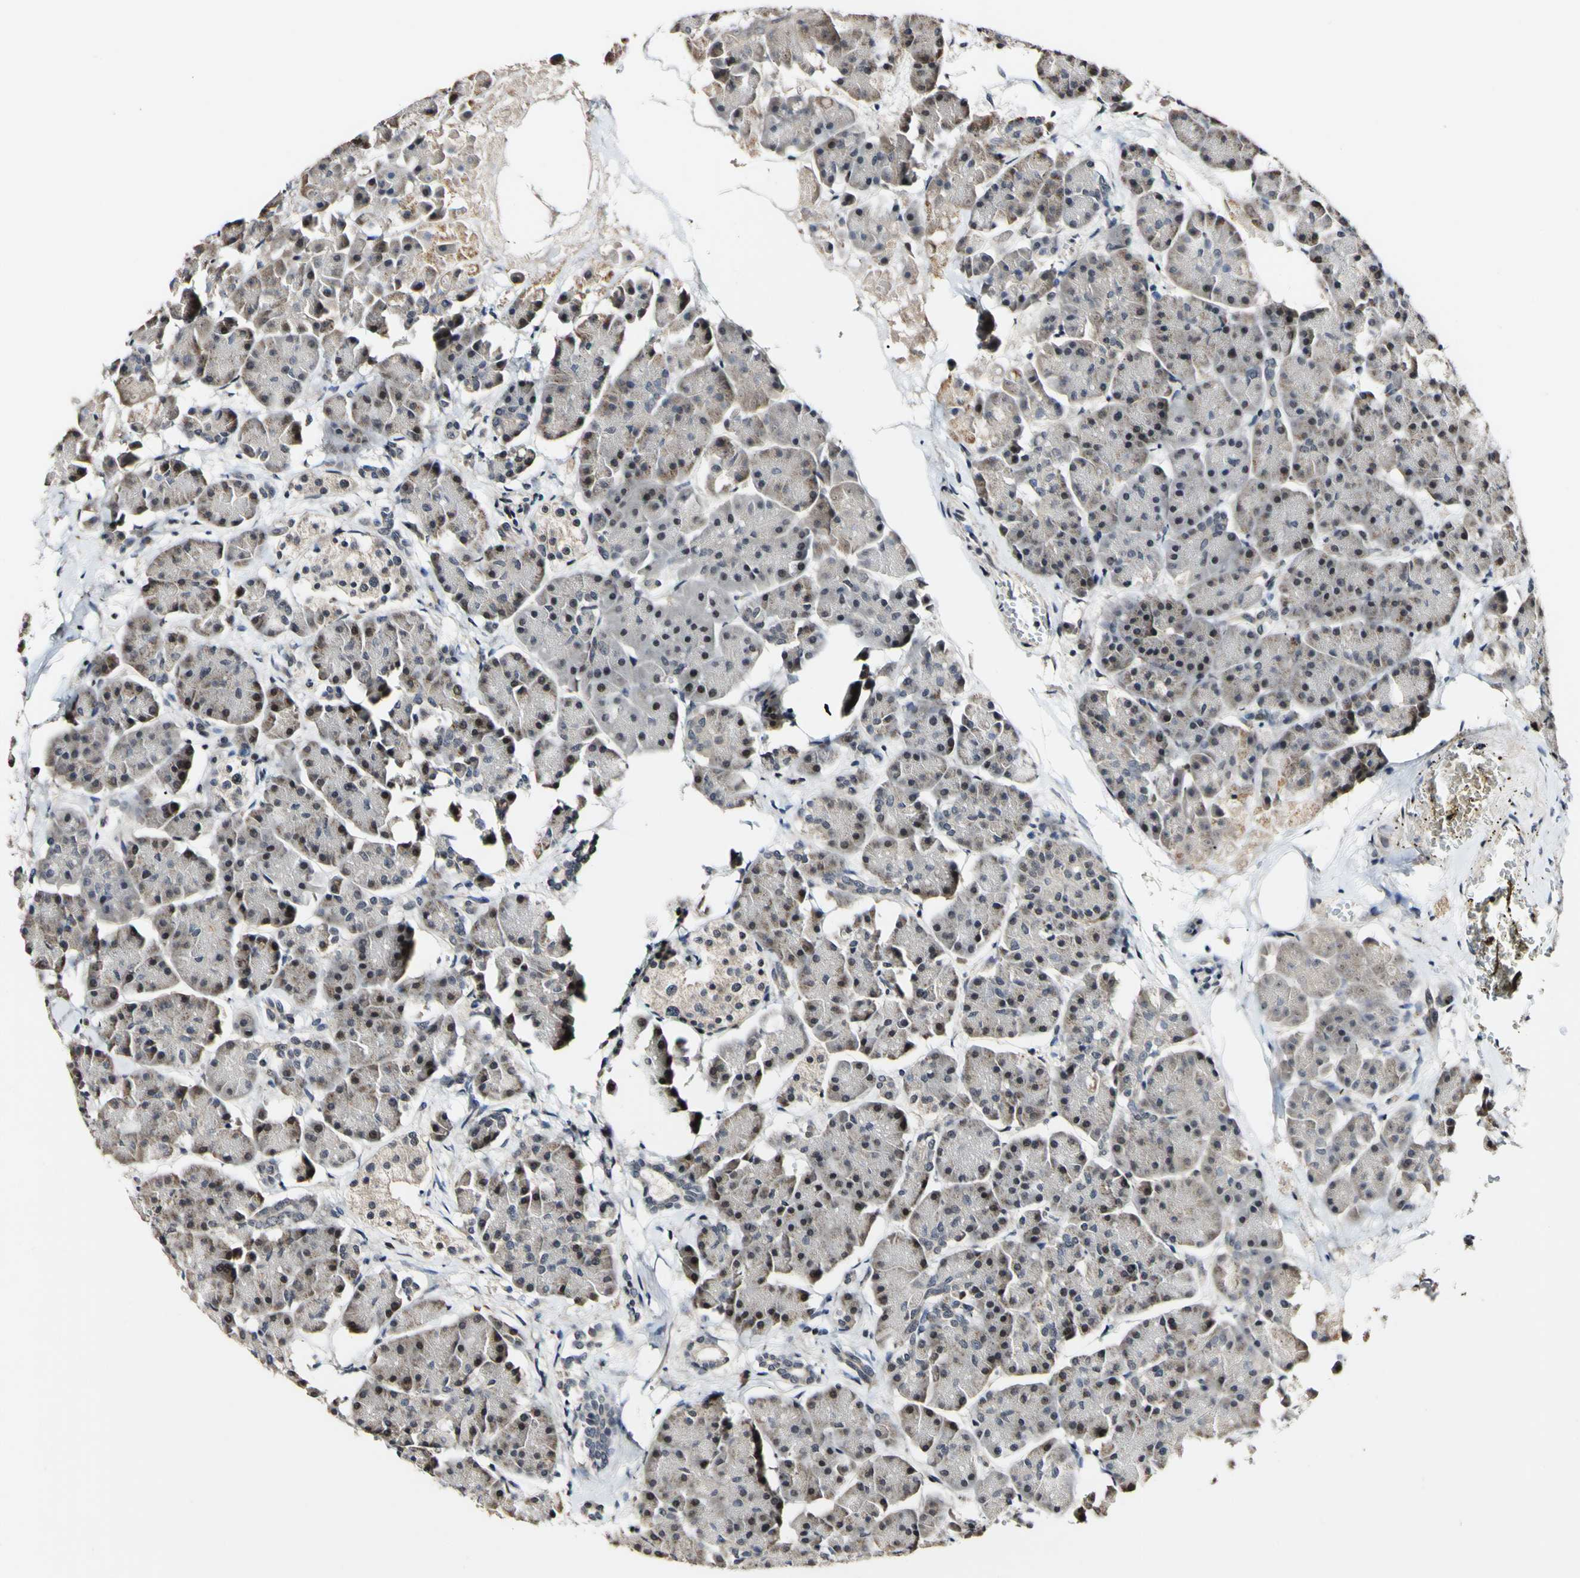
{"staining": {"intensity": "moderate", "quantity": "25%-75%", "location": "nuclear"}, "tissue": "pancreas", "cell_type": "Exocrine glandular cells", "image_type": "normal", "snomed": [{"axis": "morphology", "description": "Normal tissue, NOS"}, {"axis": "topography", "description": "Pancreas"}], "caption": "Pancreas stained with DAB IHC displays medium levels of moderate nuclear staining in approximately 25%-75% of exocrine glandular cells.", "gene": "POLR2F", "patient": {"sex": "female", "age": 70}}